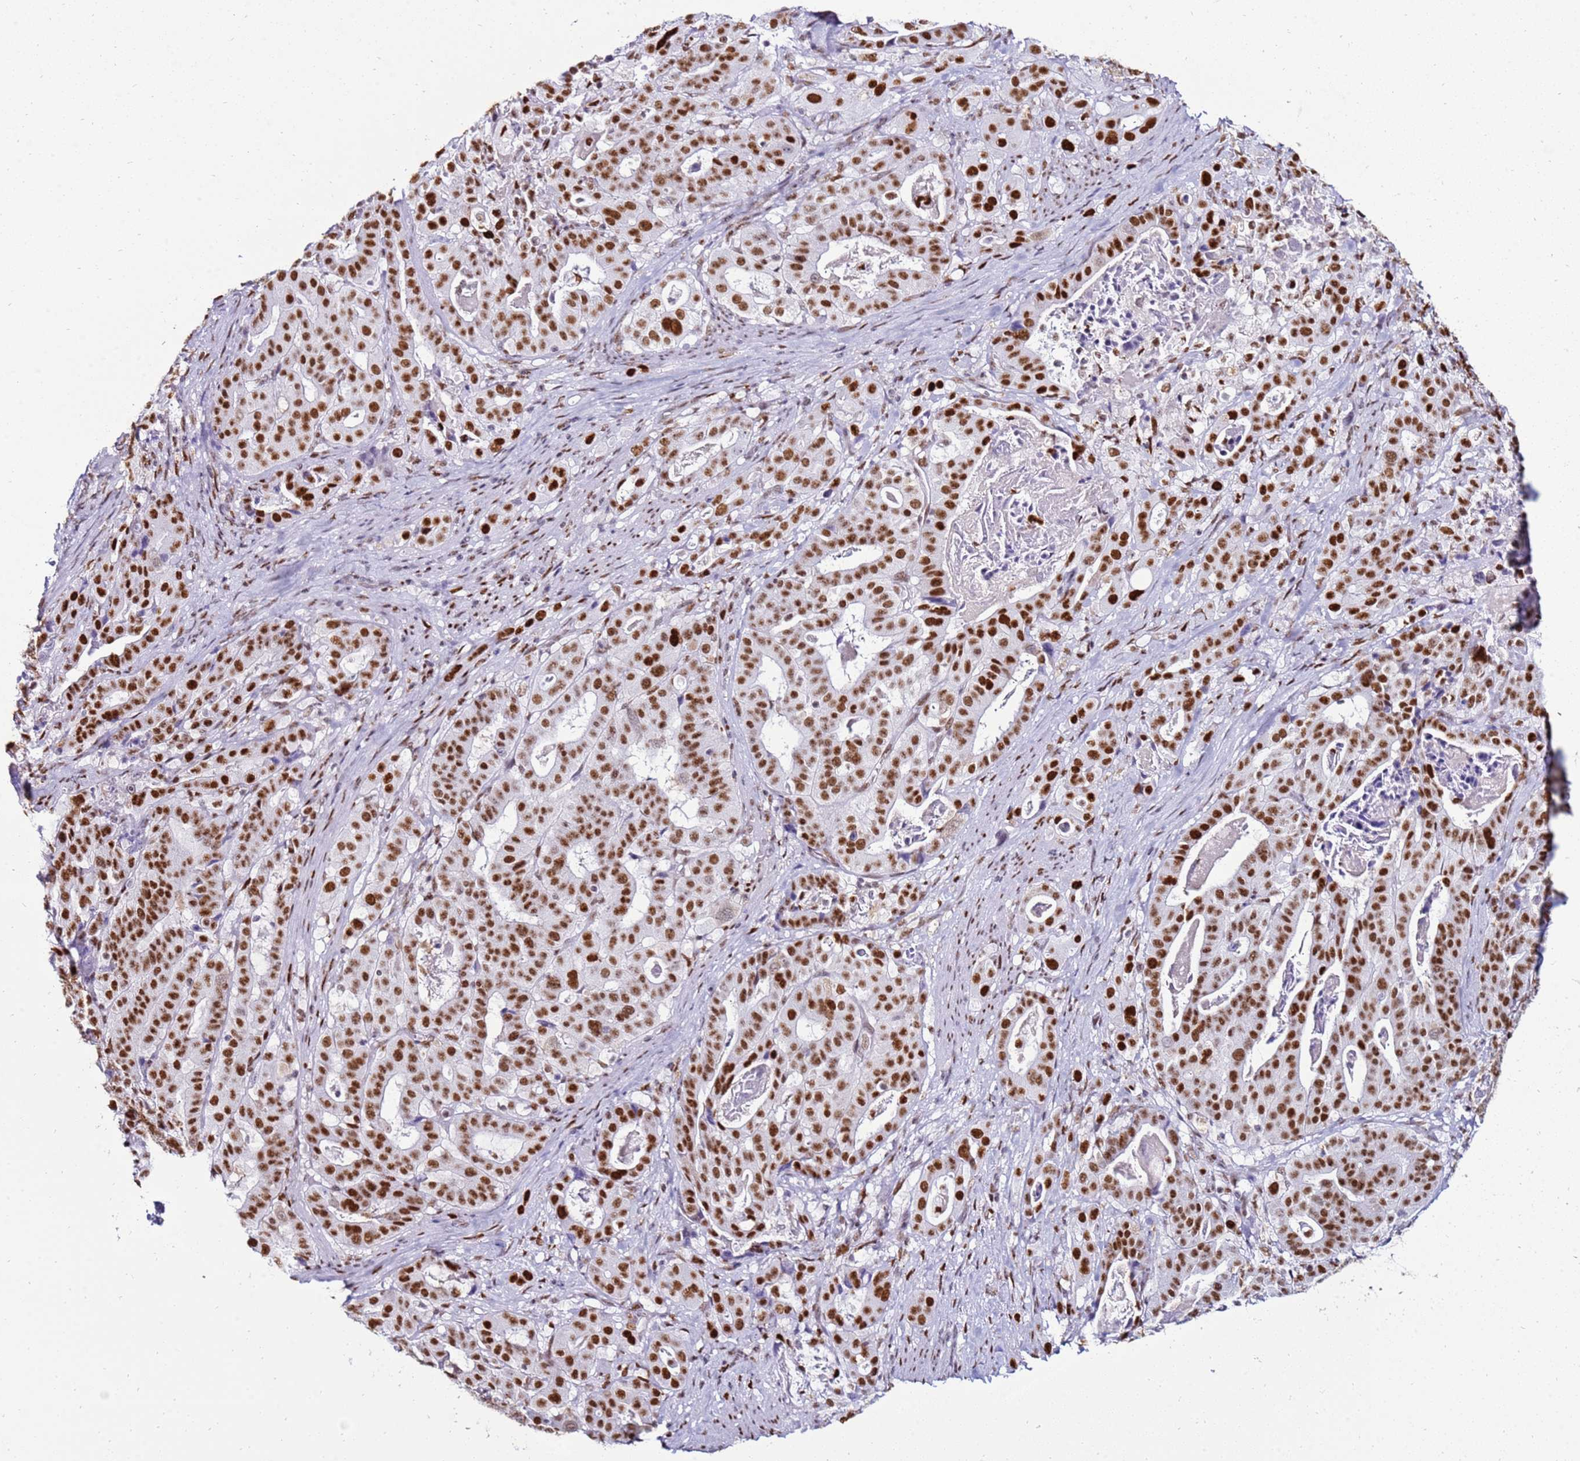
{"staining": {"intensity": "strong", "quantity": ">75%", "location": "nuclear"}, "tissue": "stomach cancer", "cell_type": "Tumor cells", "image_type": "cancer", "snomed": [{"axis": "morphology", "description": "Adenocarcinoma, NOS"}, {"axis": "topography", "description": "Stomach"}], "caption": "Immunohistochemical staining of human adenocarcinoma (stomach) displays high levels of strong nuclear staining in approximately >75% of tumor cells.", "gene": "KPNA4", "patient": {"sex": "male", "age": 48}}